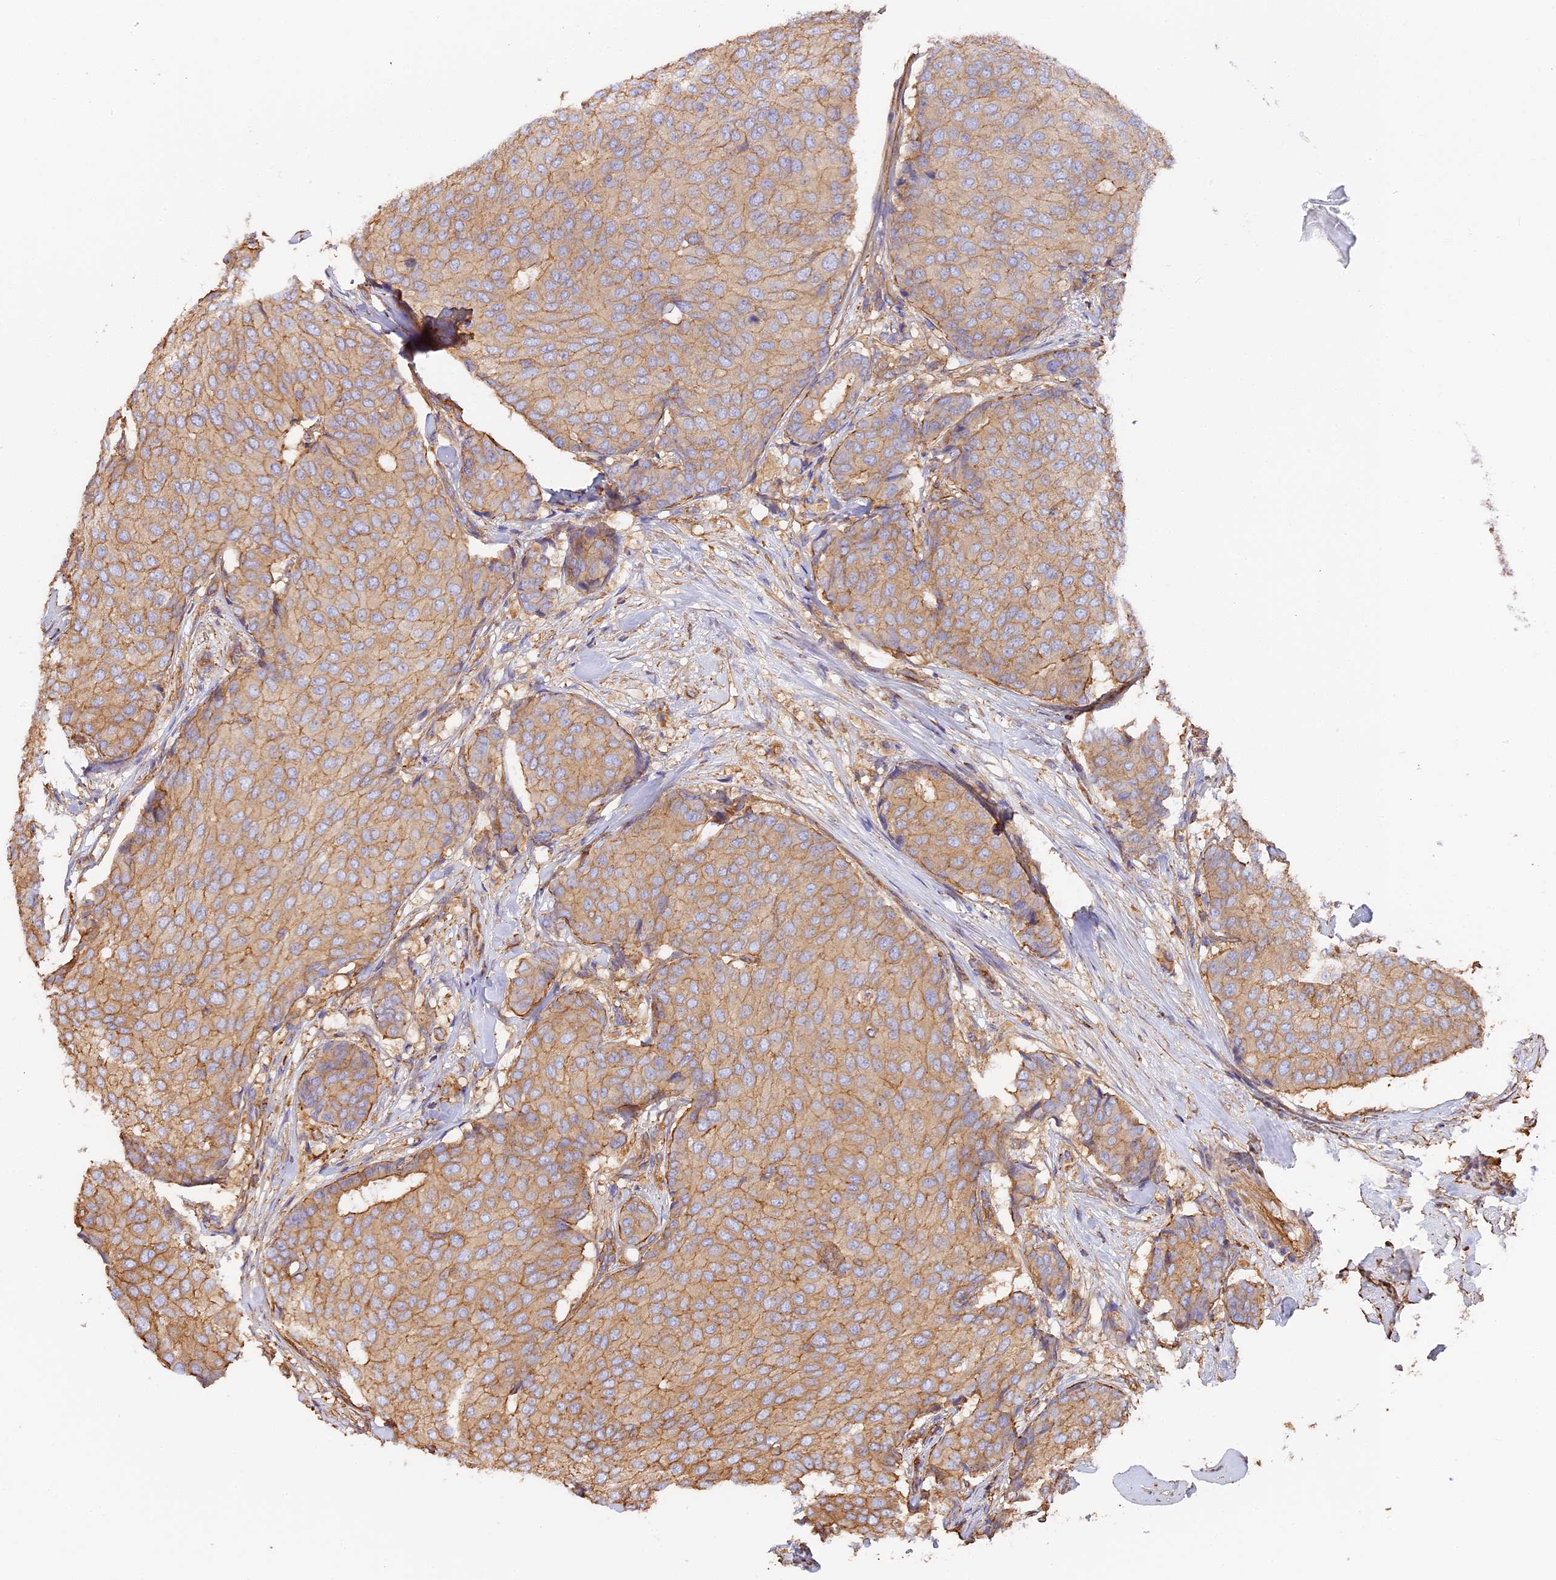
{"staining": {"intensity": "weak", "quantity": ">75%", "location": "cytoplasmic/membranous"}, "tissue": "breast cancer", "cell_type": "Tumor cells", "image_type": "cancer", "snomed": [{"axis": "morphology", "description": "Duct carcinoma"}, {"axis": "topography", "description": "Breast"}], "caption": "Brown immunohistochemical staining in breast cancer (infiltrating ductal carcinoma) demonstrates weak cytoplasmic/membranous positivity in approximately >75% of tumor cells.", "gene": "VPS18", "patient": {"sex": "female", "age": 75}}